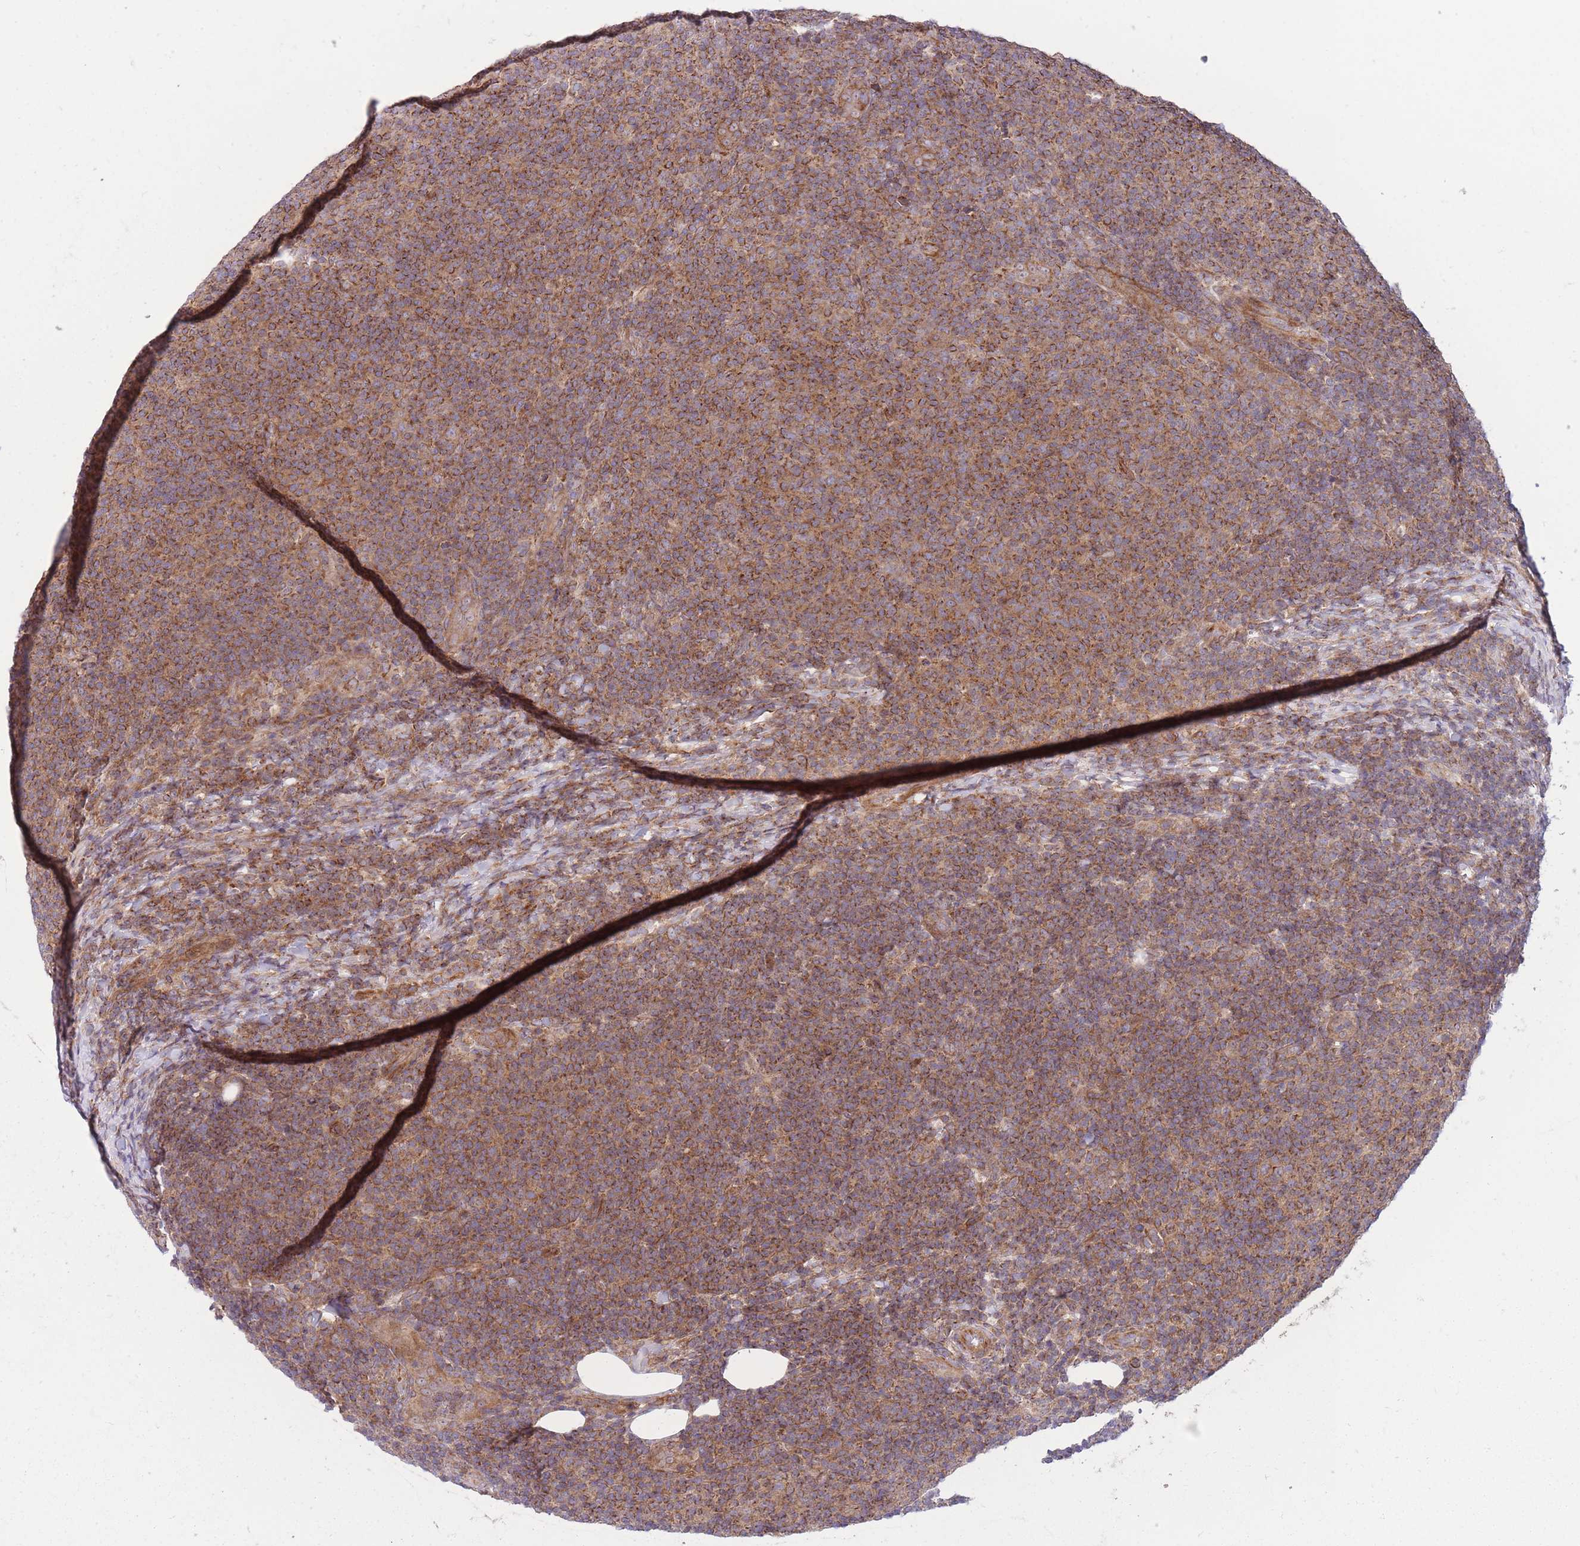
{"staining": {"intensity": "moderate", "quantity": ">75%", "location": "cytoplasmic/membranous"}, "tissue": "lymphoma", "cell_type": "Tumor cells", "image_type": "cancer", "snomed": [{"axis": "morphology", "description": "Malignant lymphoma, non-Hodgkin's type, Low grade"}, {"axis": "topography", "description": "Lymph node"}], "caption": "Approximately >75% of tumor cells in human malignant lymphoma, non-Hodgkin's type (low-grade) demonstrate moderate cytoplasmic/membranous protein staining as visualized by brown immunohistochemical staining.", "gene": "ANKRD10", "patient": {"sex": "male", "age": 66}}